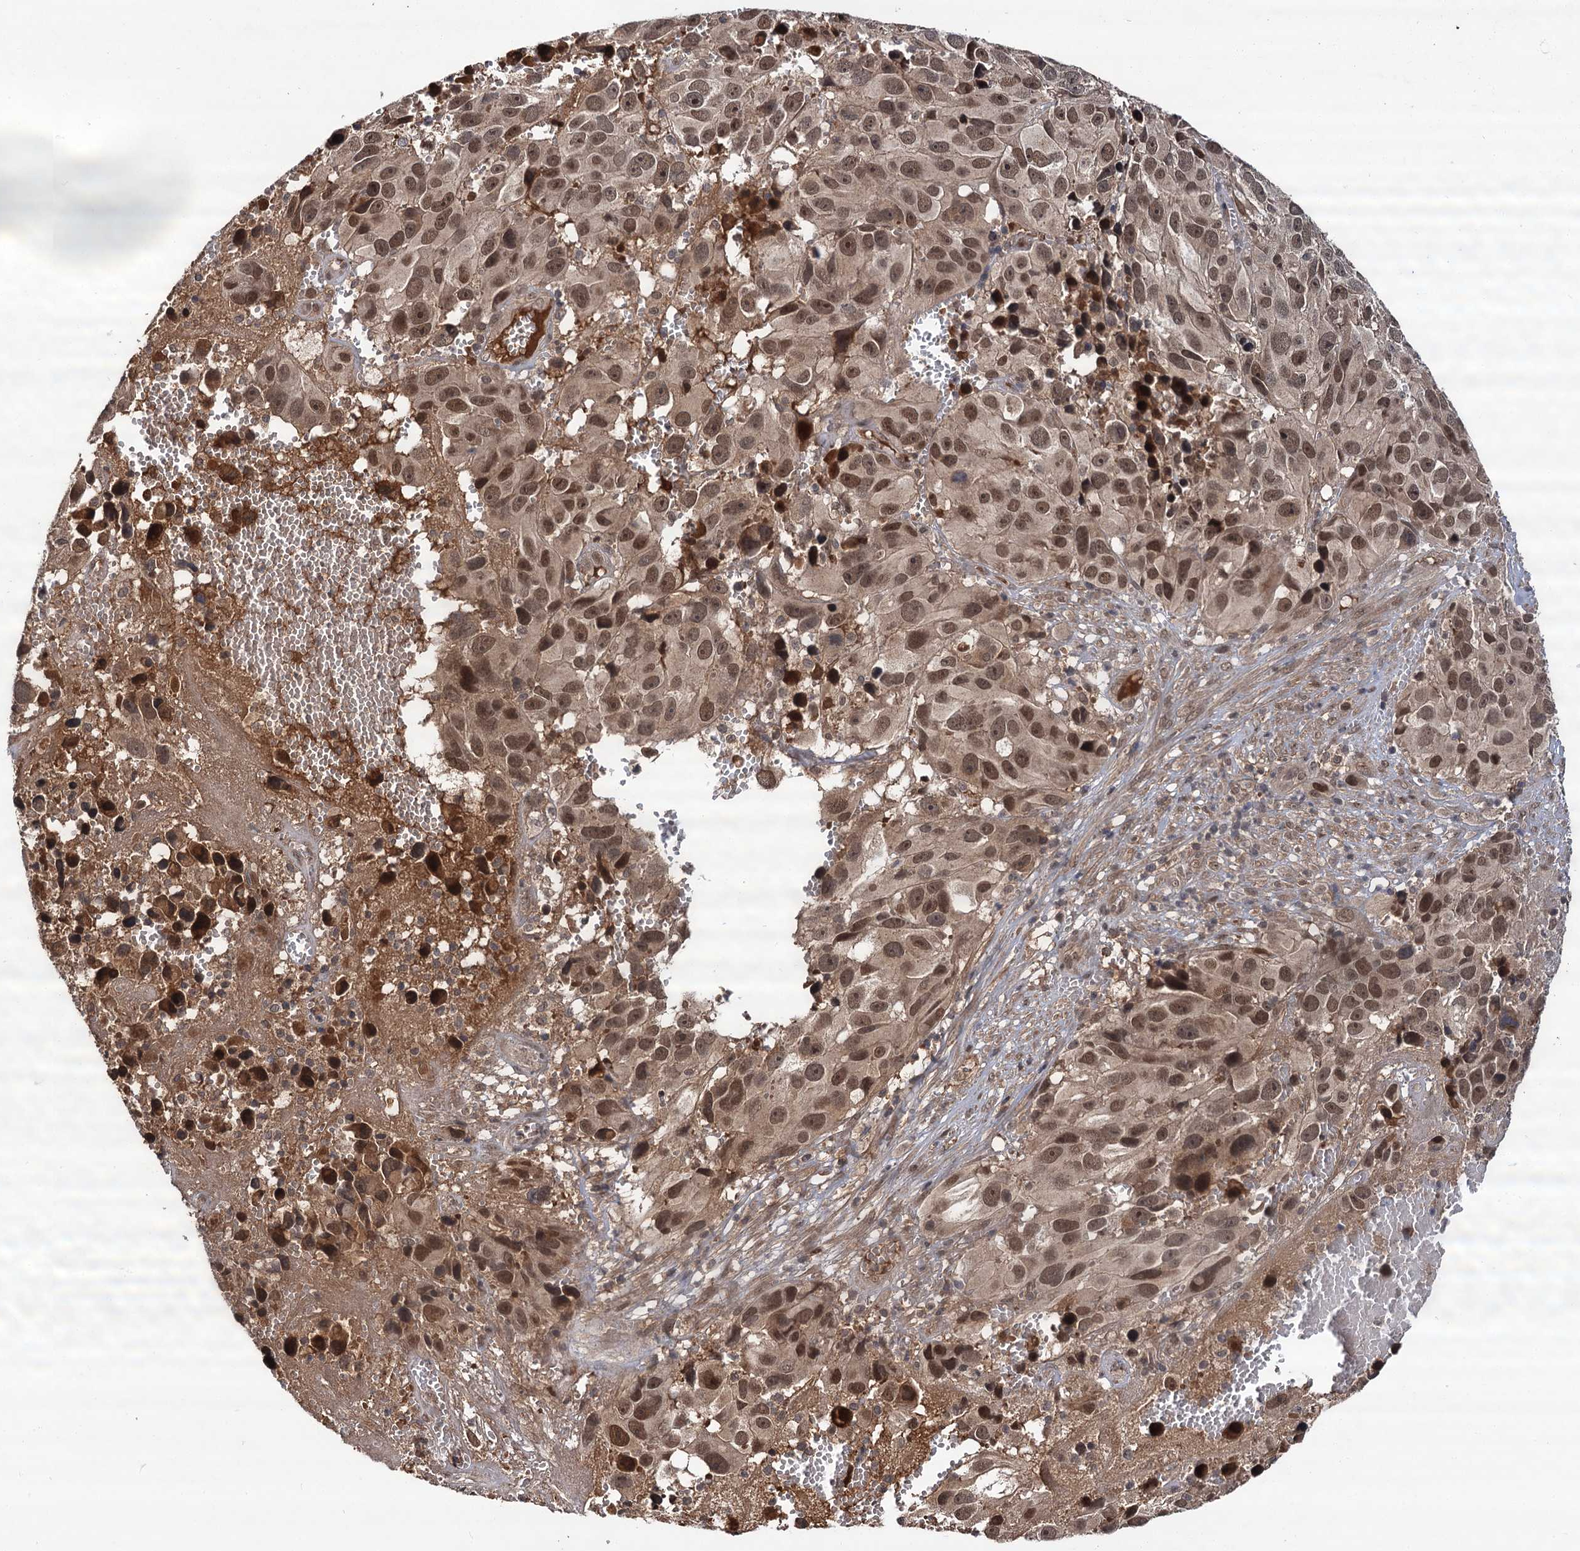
{"staining": {"intensity": "moderate", "quantity": ">75%", "location": "cytoplasmic/membranous,nuclear"}, "tissue": "melanoma", "cell_type": "Tumor cells", "image_type": "cancer", "snomed": [{"axis": "morphology", "description": "Malignant melanoma, NOS"}, {"axis": "topography", "description": "Skin"}], "caption": "Approximately >75% of tumor cells in human melanoma exhibit moderate cytoplasmic/membranous and nuclear protein expression as visualized by brown immunohistochemical staining.", "gene": "MBD6", "patient": {"sex": "male", "age": 84}}